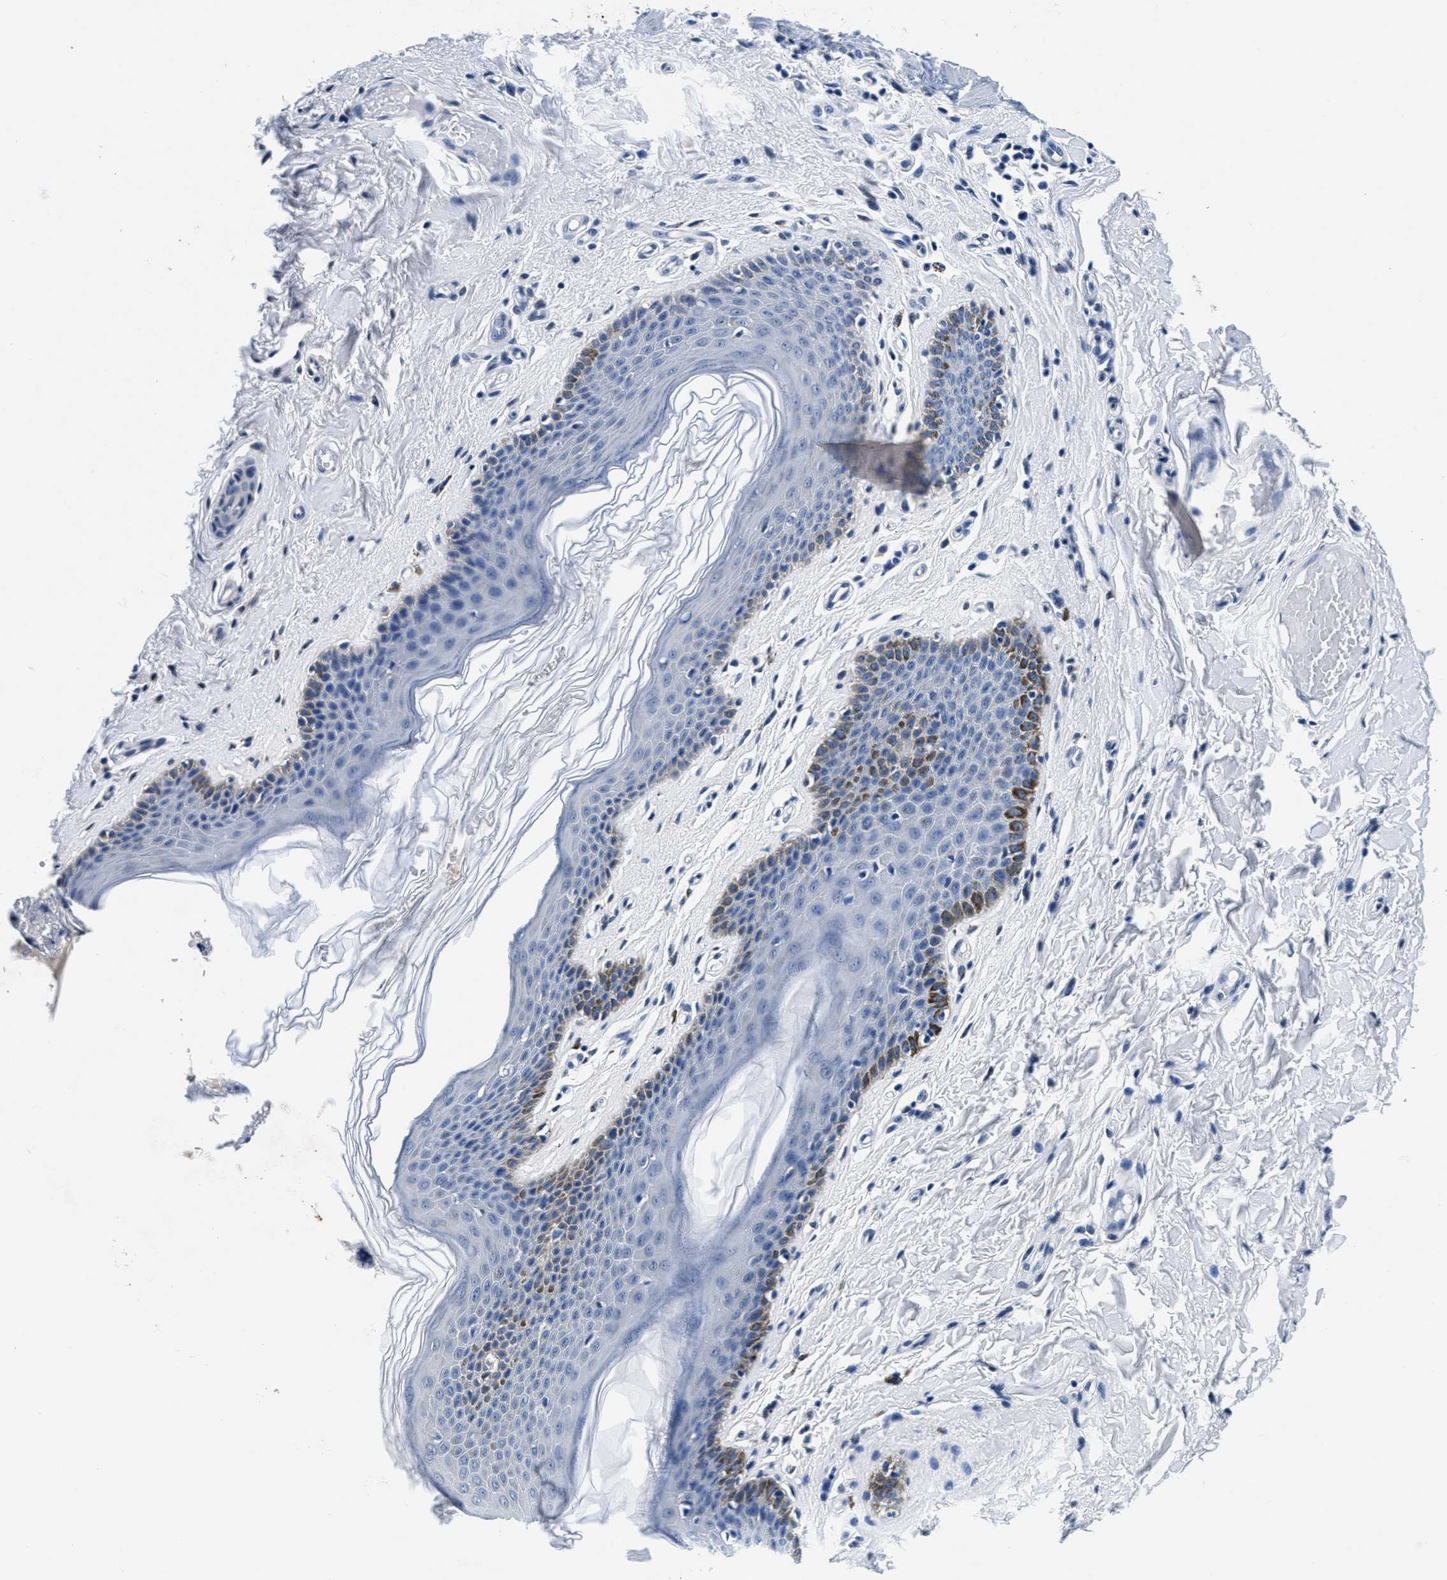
{"staining": {"intensity": "moderate", "quantity": "<25%", "location": "cytoplasmic/membranous"}, "tissue": "skin", "cell_type": "Epidermal cells", "image_type": "normal", "snomed": [{"axis": "morphology", "description": "Normal tissue, NOS"}, {"axis": "topography", "description": "Vulva"}], "caption": "Skin stained with DAB (3,3'-diaminobenzidine) IHC reveals low levels of moderate cytoplasmic/membranous positivity in approximately <25% of epidermal cells.", "gene": "HS3ST2", "patient": {"sex": "female", "age": 66}}